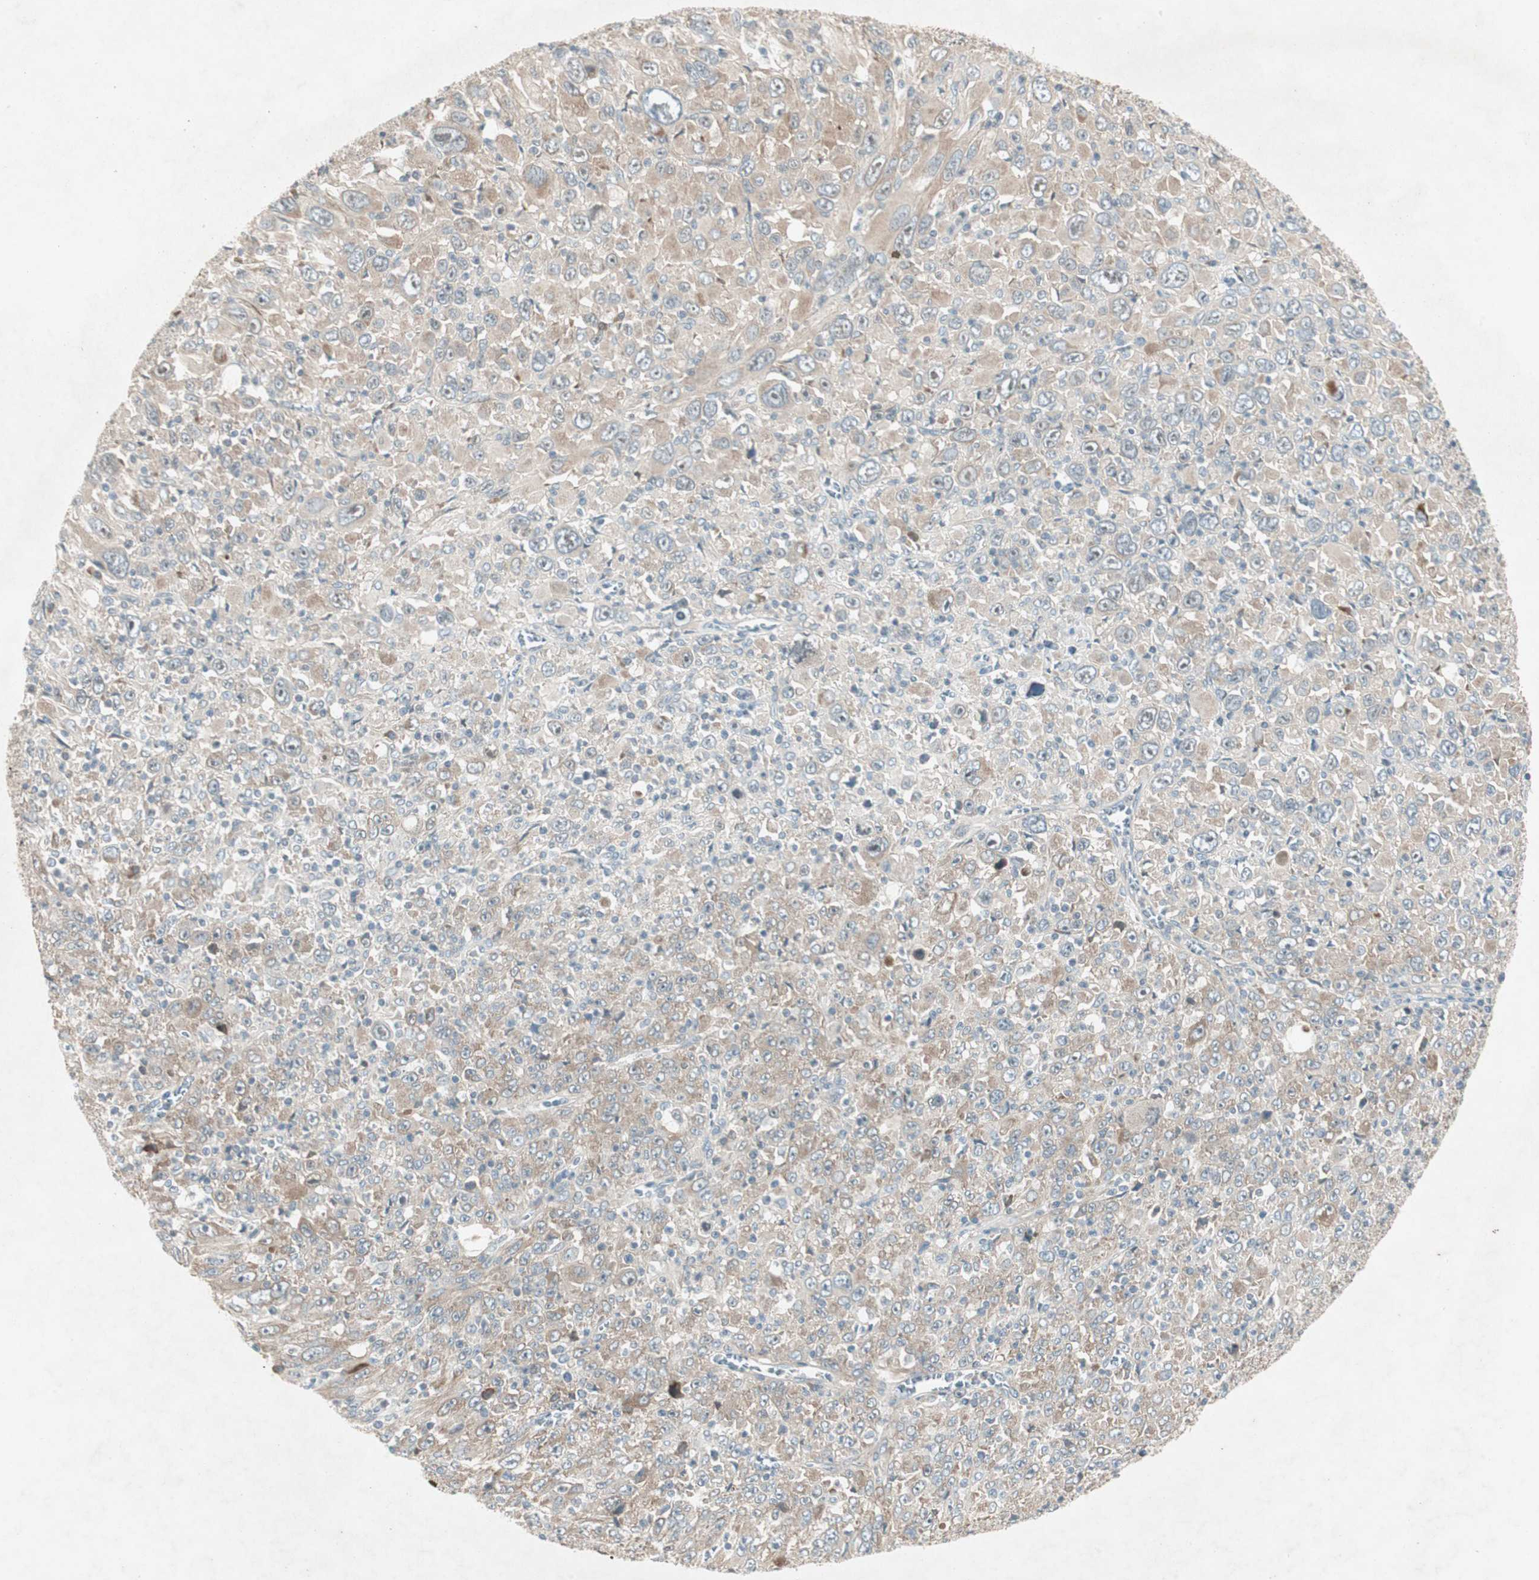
{"staining": {"intensity": "weak", "quantity": ">75%", "location": "cytoplasmic/membranous"}, "tissue": "melanoma", "cell_type": "Tumor cells", "image_type": "cancer", "snomed": [{"axis": "morphology", "description": "Malignant melanoma, Metastatic site"}, {"axis": "topography", "description": "Skin"}], "caption": "The histopathology image displays staining of malignant melanoma (metastatic site), revealing weak cytoplasmic/membranous protein expression (brown color) within tumor cells.", "gene": "RPL23", "patient": {"sex": "female", "age": 56}}